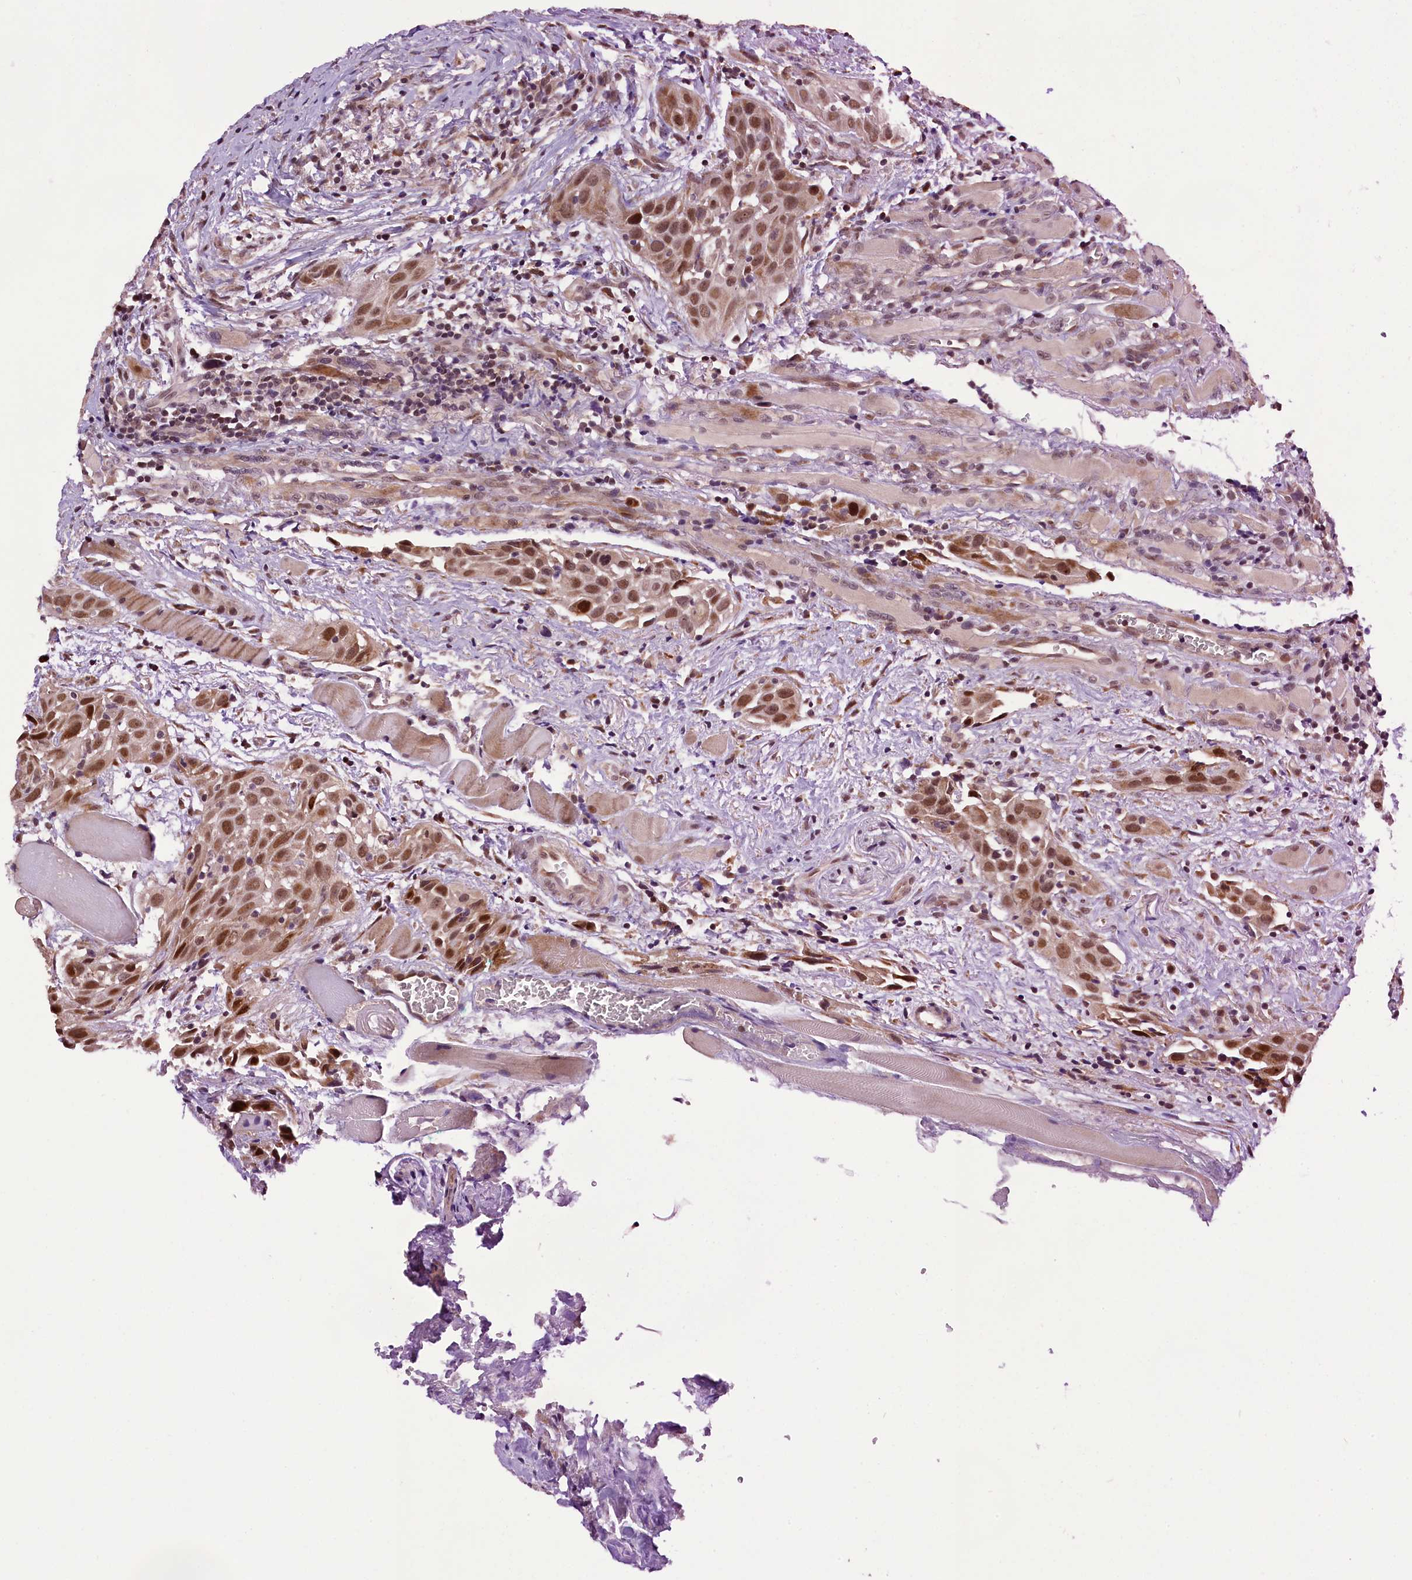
{"staining": {"intensity": "moderate", "quantity": ">75%", "location": "nuclear"}, "tissue": "head and neck cancer", "cell_type": "Tumor cells", "image_type": "cancer", "snomed": [{"axis": "morphology", "description": "Squamous cell carcinoma, NOS"}, {"axis": "topography", "description": "Oral tissue"}, {"axis": "topography", "description": "Head-Neck"}], "caption": "Tumor cells show medium levels of moderate nuclear staining in approximately >75% of cells in human head and neck cancer (squamous cell carcinoma).", "gene": "RPUSD2", "patient": {"sex": "female", "age": 50}}